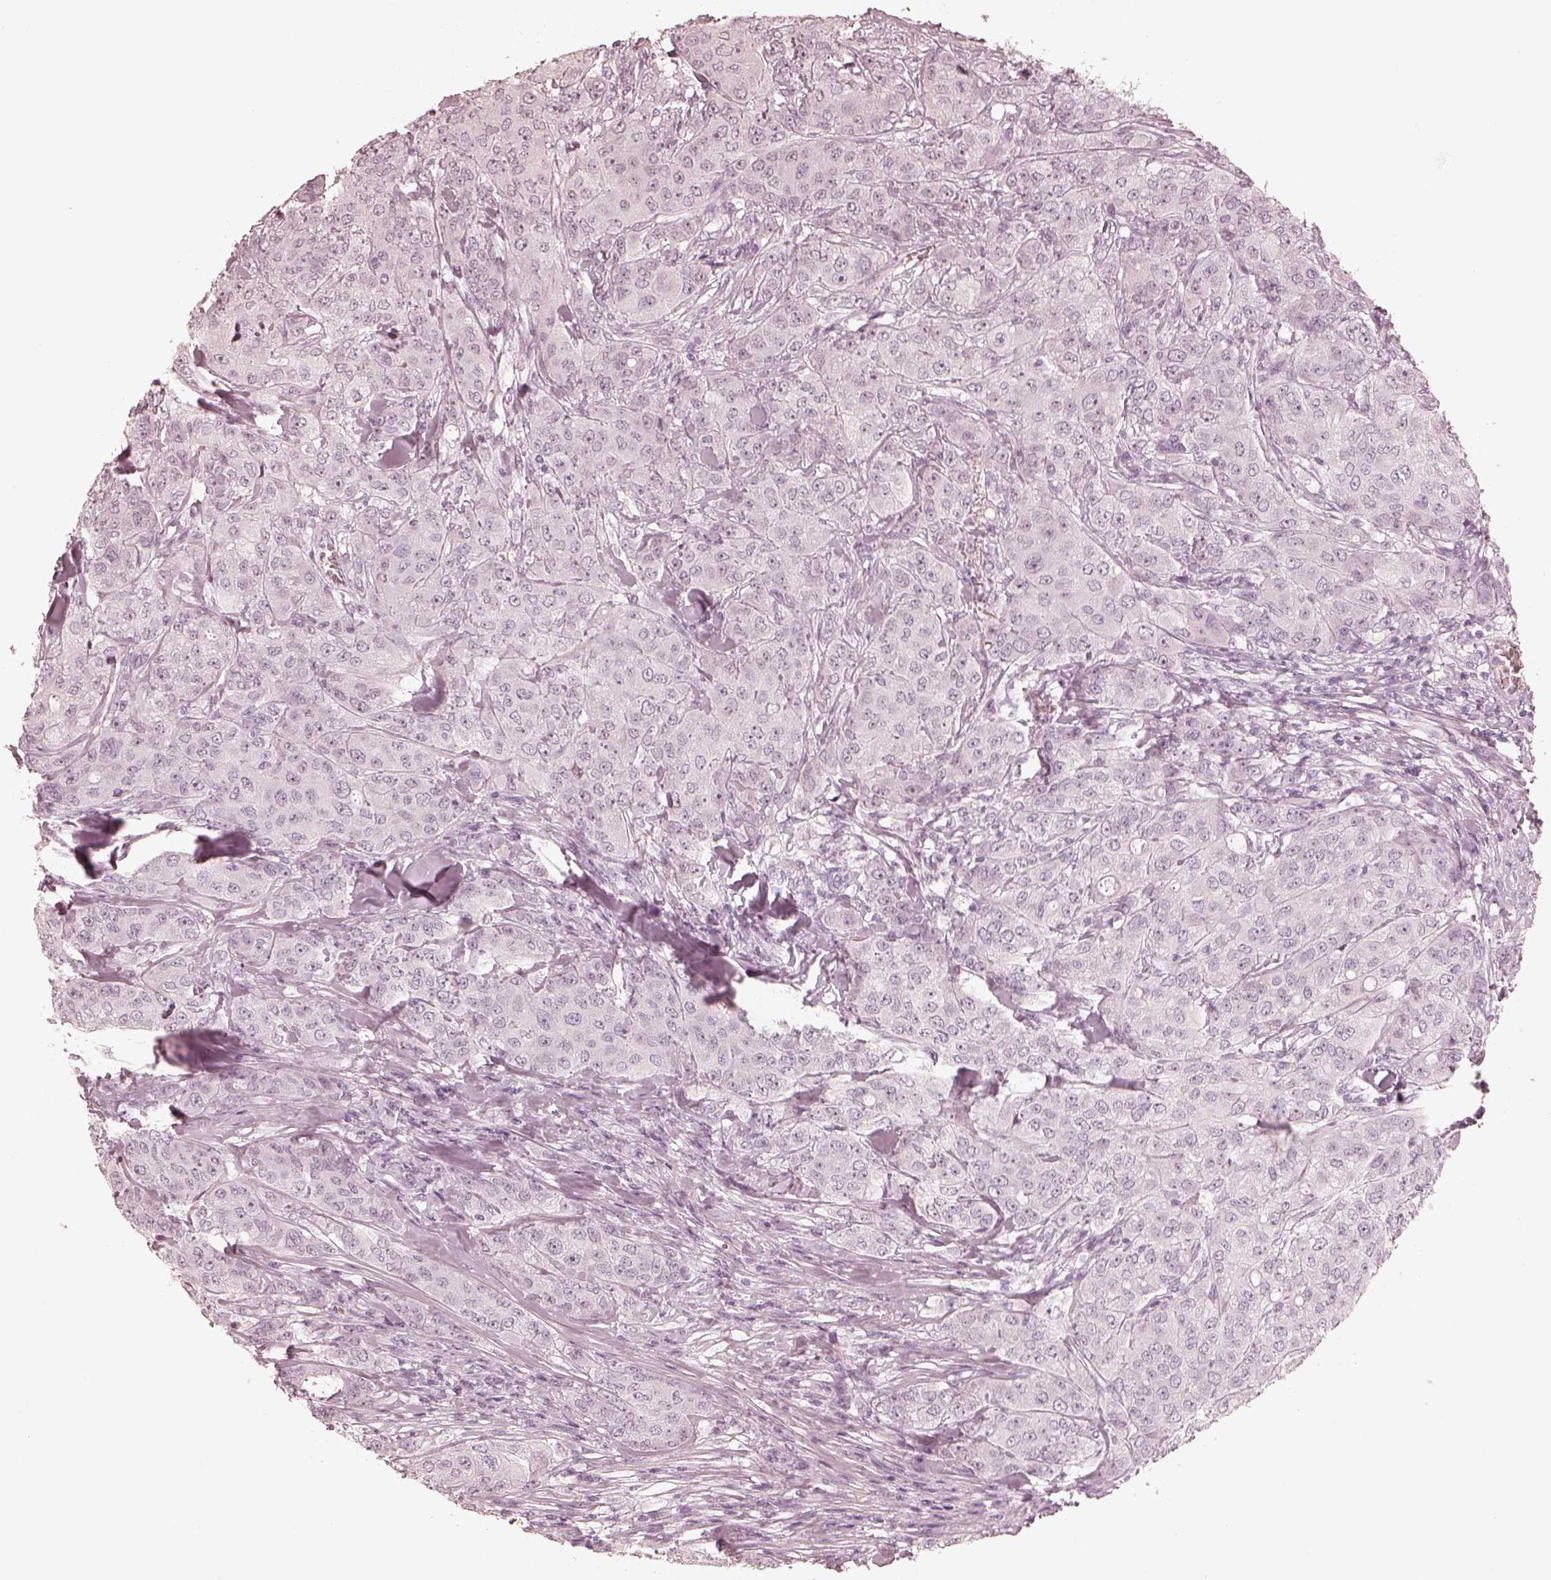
{"staining": {"intensity": "negative", "quantity": "none", "location": "none"}, "tissue": "breast cancer", "cell_type": "Tumor cells", "image_type": "cancer", "snomed": [{"axis": "morphology", "description": "Duct carcinoma"}, {"axis": "topography", "description": "Breast"}], "caption": "This is an IHC micrograph of human breast cancer (infiltrating ductal carcinoma). There is no positivity in tumor cells.", "gene": "CALR3", "patient": {"sex": "female", "age": 43}}